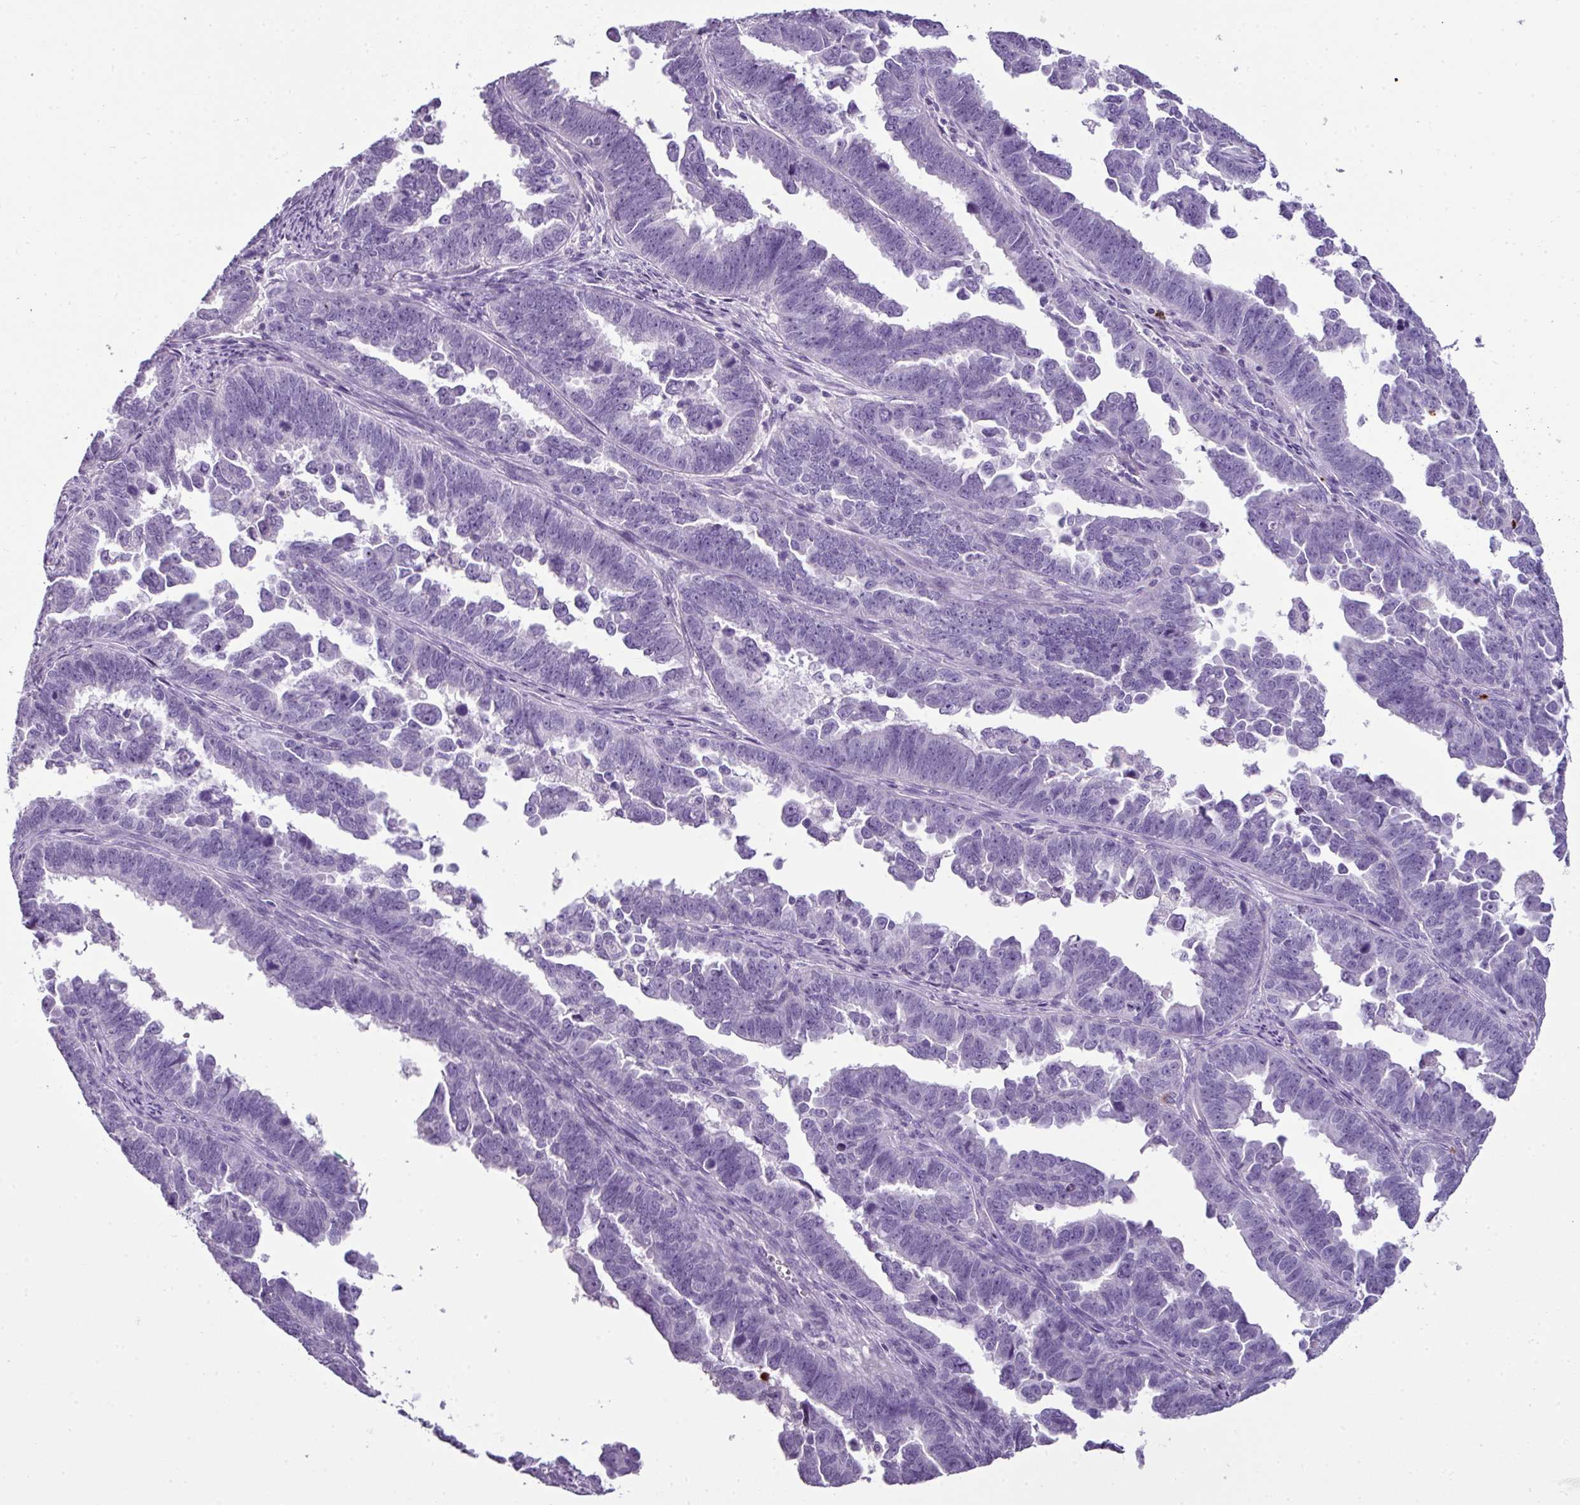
{"staining": {"intensity": "negative", "quantity": "none", "location": "none"}, "tissue": "endometrial cancer", "cell_type": "Tumor cells", "image_type": "cancer", "snomed": [{"axis": "morphology", "description": "Adenocarcinoma, NOS"}, {"axis": "topography", "description": "Endometrium"}], "caption": "An image of endometrial cancer (adenocarcinoma) stained for a protein displays no brown staining in tumor cells. (DAB (3,3'-diaminobenzidine) IHC with hematoxylin counter stain).", "gene": "CTSG", "patient": {"sex": "female", "age": 75}}